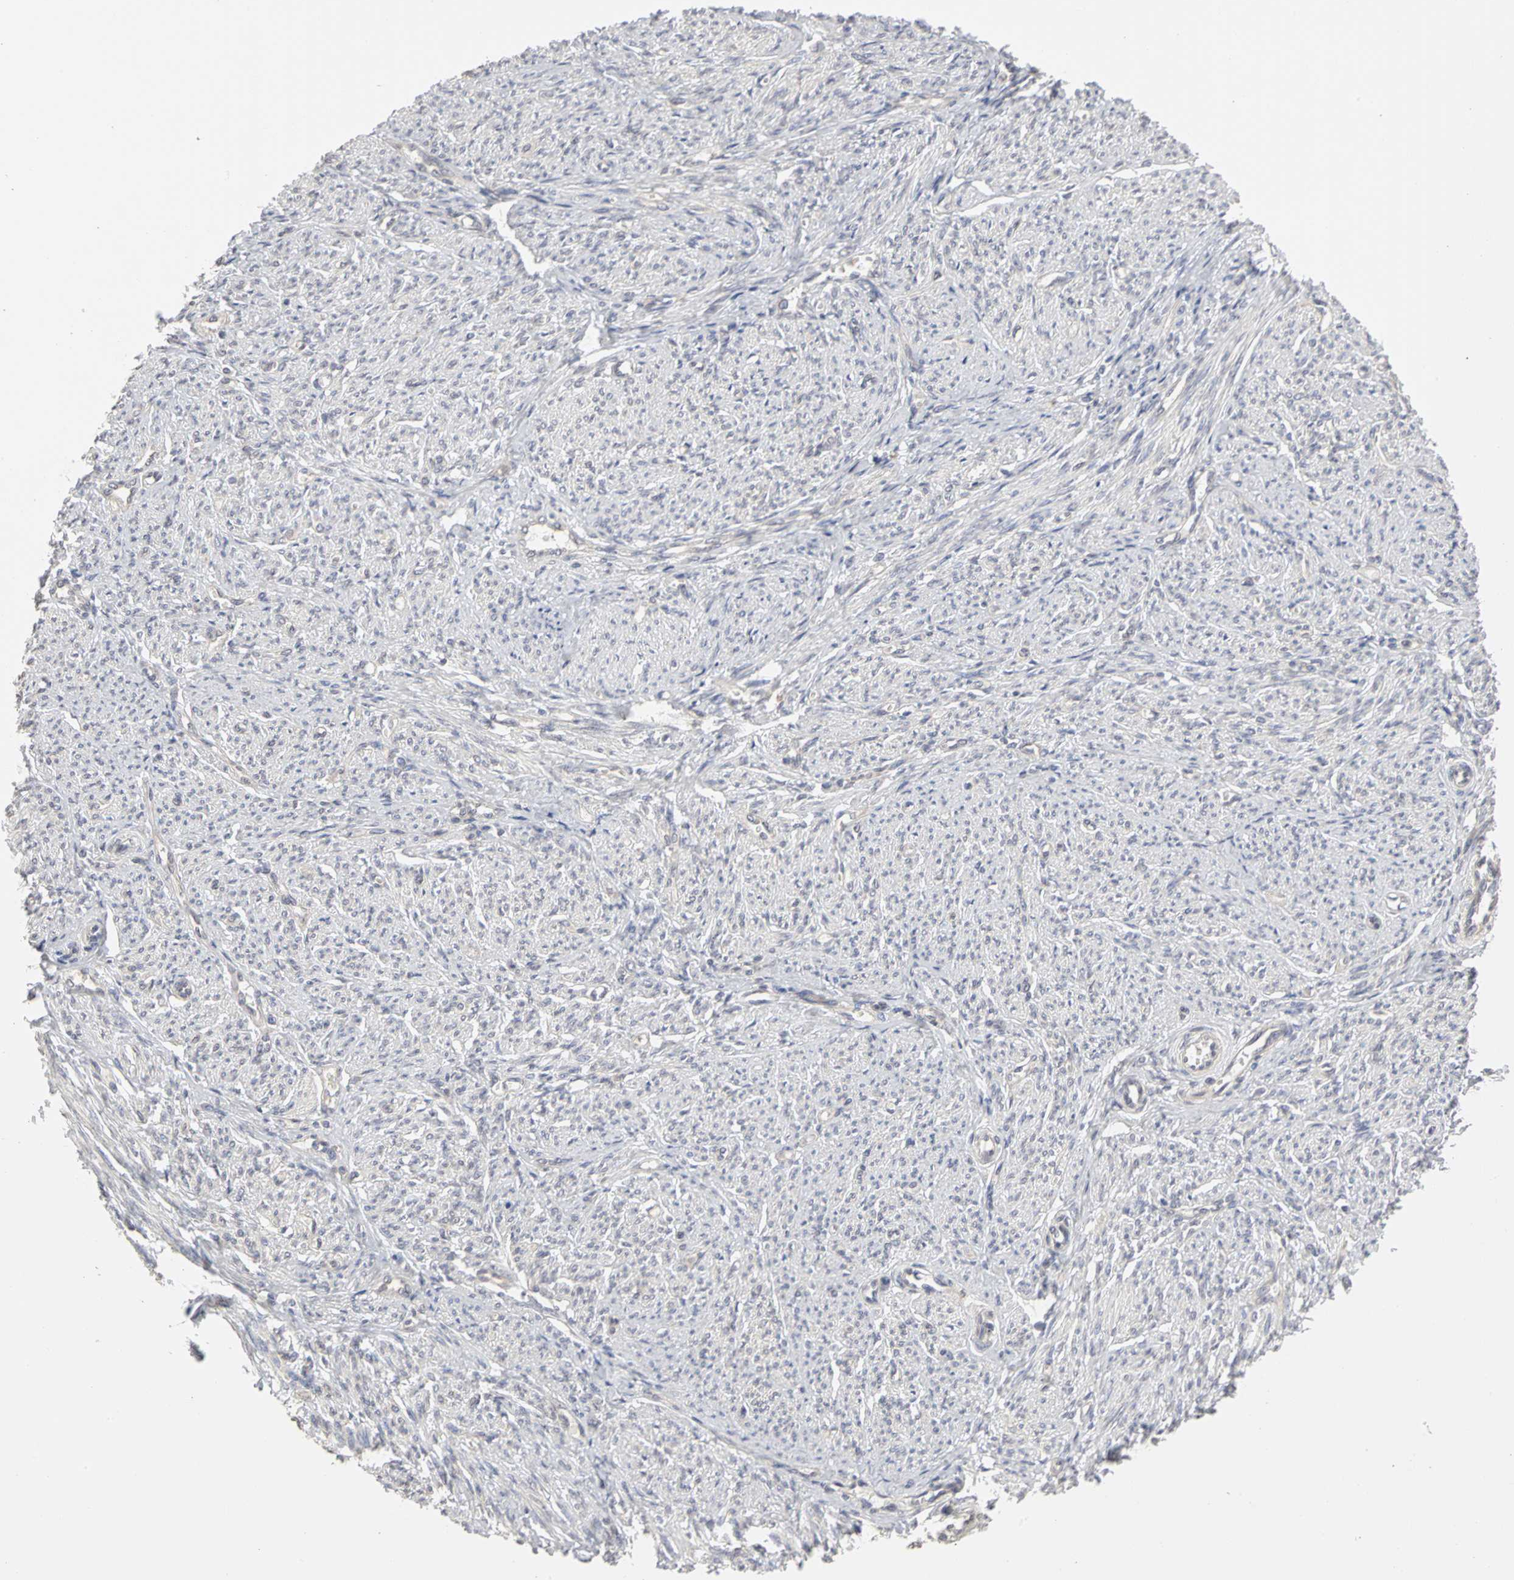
{"staining": {"intensity": "negative", "quantity": "none", "location": "none"}, "tissue": "smooth muscle", "cell_type": "Smooth muscle cells", "image_type": "normal", "snomed": [{"axis": "morphology", "description": "Normal tissue, NOS"}, {"axis": "topography", "description": "Smooth muscle"}], "caption": "Micrograph shows no protein positivity in smooth muscle cells of normal smooth muscle. (DAB immunohistochemistry with hematoxylin counter stain).", "gene": "IRAK1", "patient": {"sex": "female", "age": 65}}